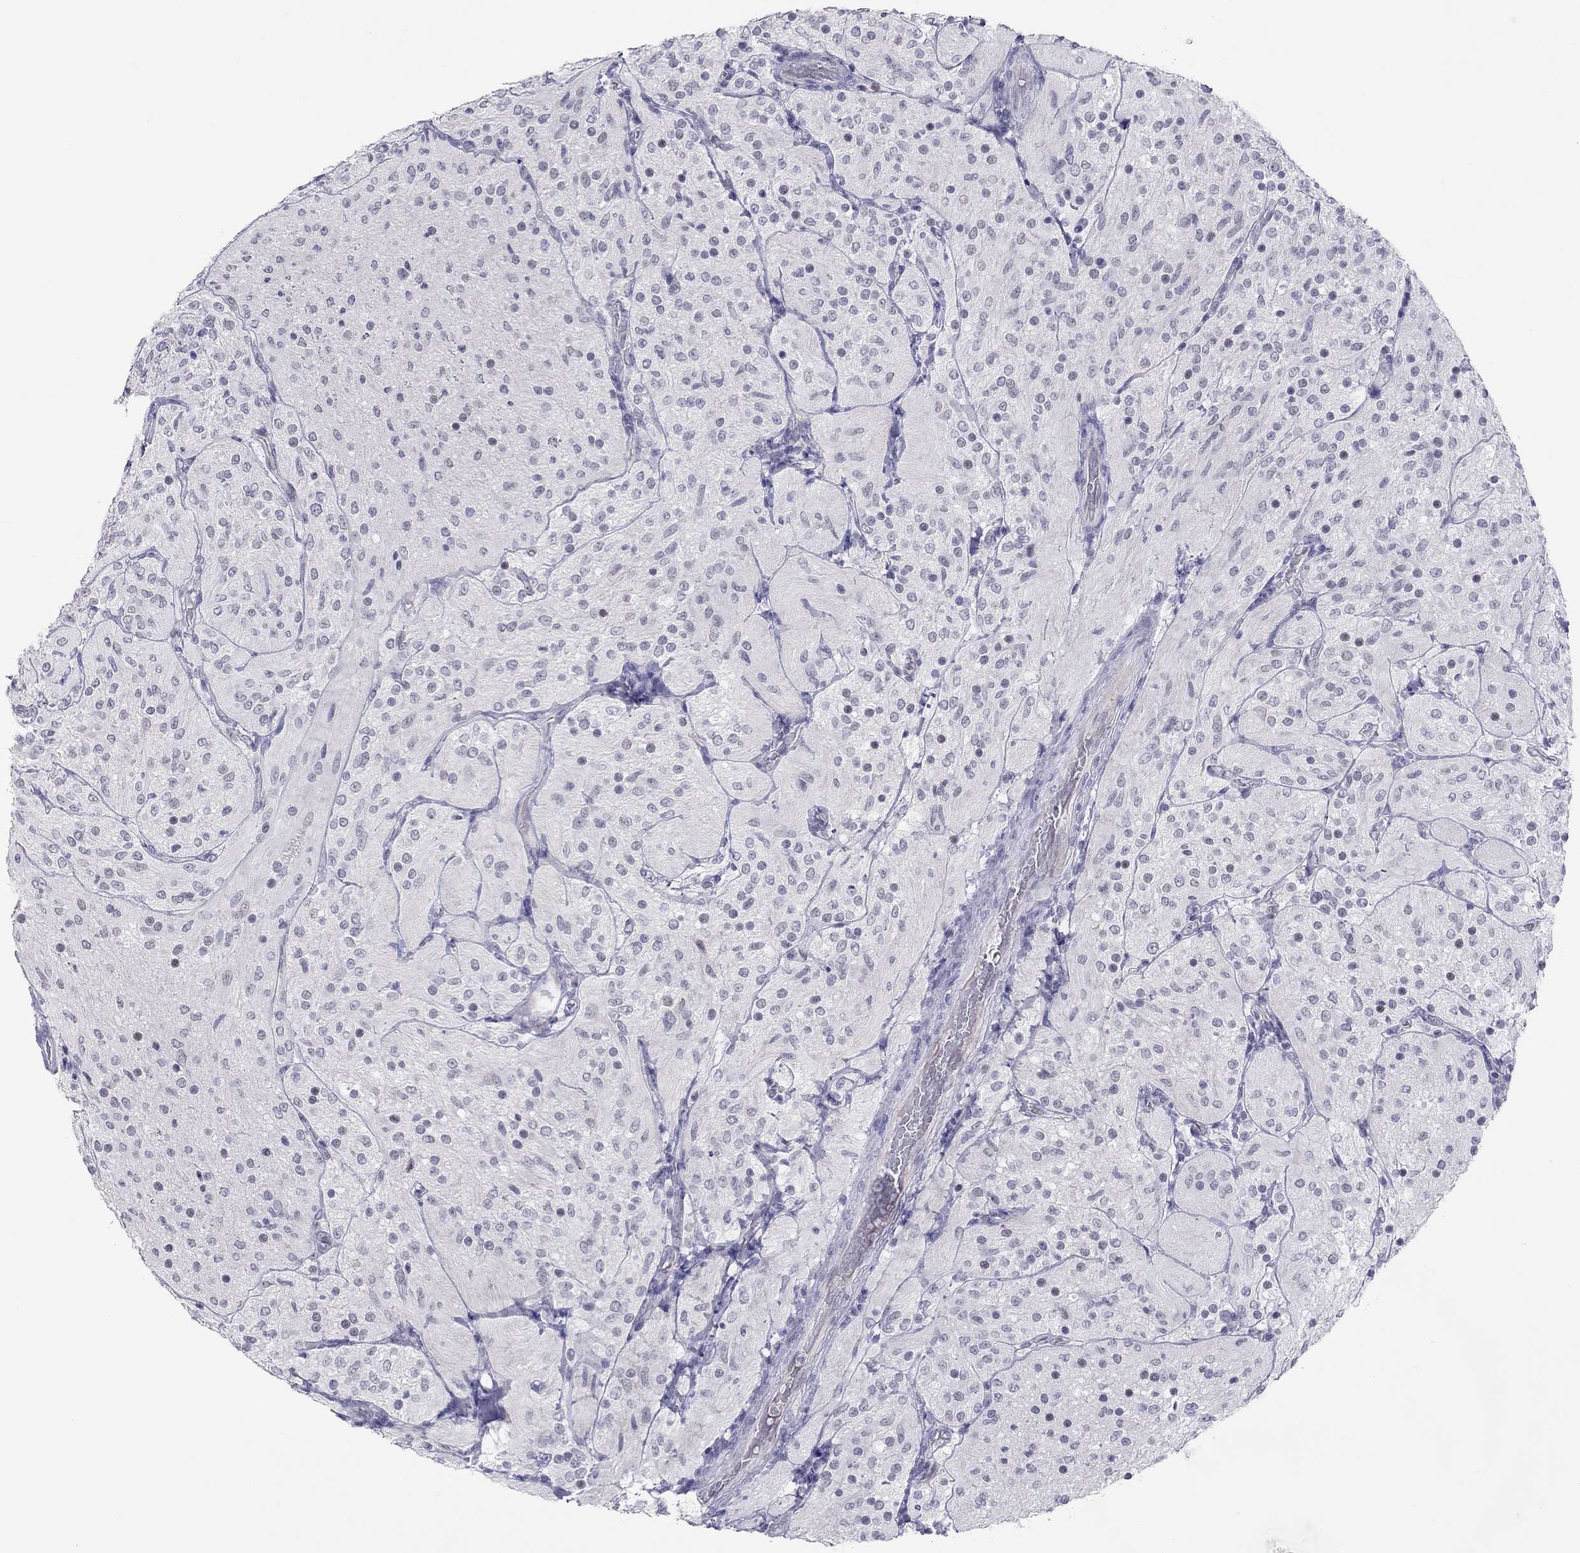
{"staining": {"intensity": "negative", "quantity": "none", "location": "none"}, "tissue": "glioma", "cell_type": "Tumor cells", "image_type": "cancer", "snomed": [{"axis": "morphology", "description": "Glioma, malignant, Low grade"}, {"axis": "topography", "description": "Brain"}], "caption": "This is an IHC histopathology image of human low-grade glioma (malignant). There is no positivity in tumor cells.", "gene": "JHY", "patient": {"sex": "male", "age": 3}}